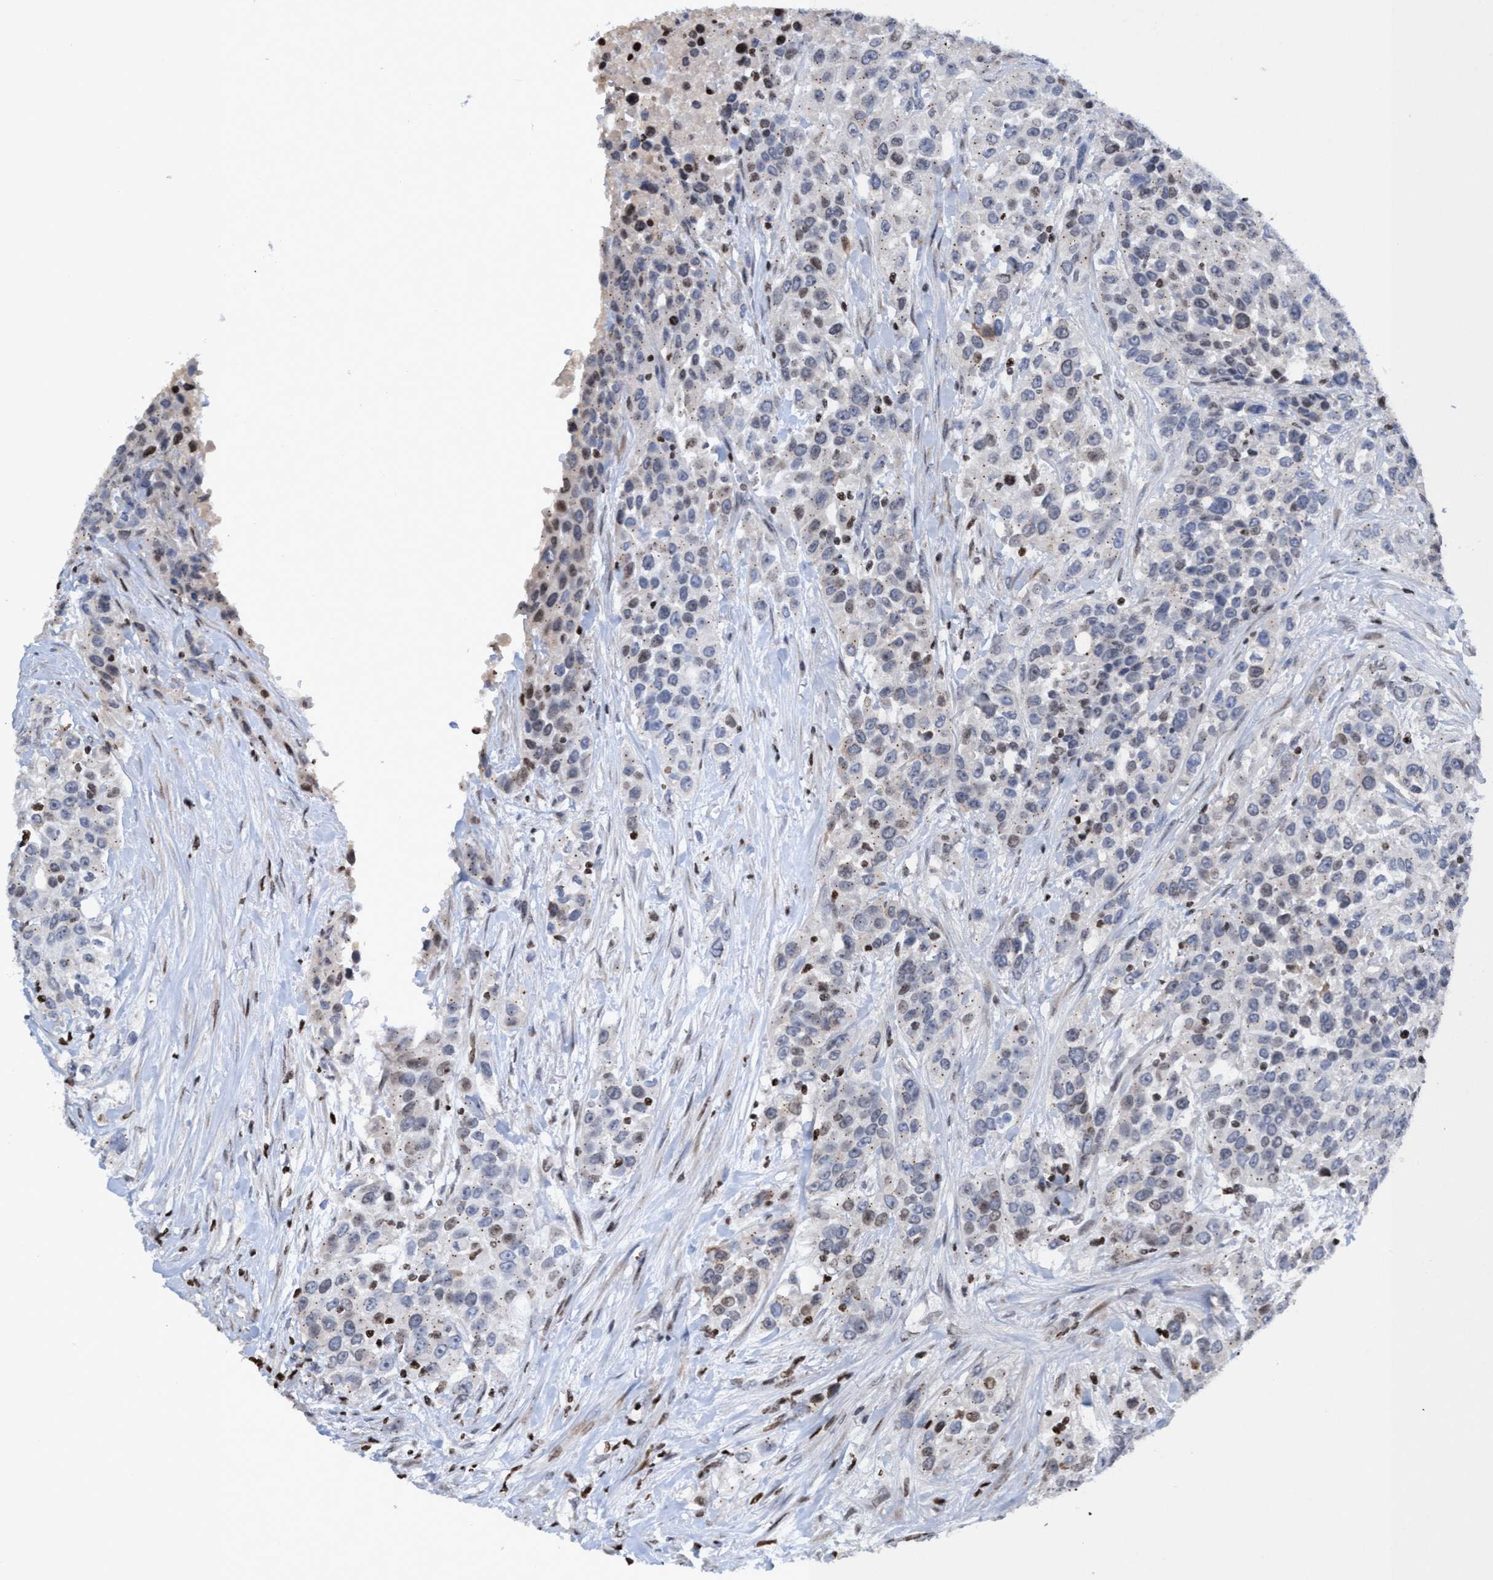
{"staining": {"intensity": "moderate", "quantity": "<25%", "location": "nuclear"}, "tissue": "urothelial cancer", "cell_type": "Tumor cells", "image_type": "cancer", "snomed": [{"axis": "morphology", "description": "Urothelial carcinoma, High grade"}, {"axis": "topography", "description": "Urinary bladder"}], "caption": "This is a photomicrograph of immunohistochemistry (IHC) staining of urothelial cancer, which shows moderate expression in the nuclear of tumor cells.", "gene": "CBX2", "patient": {"sex": "female", "age": 80}}